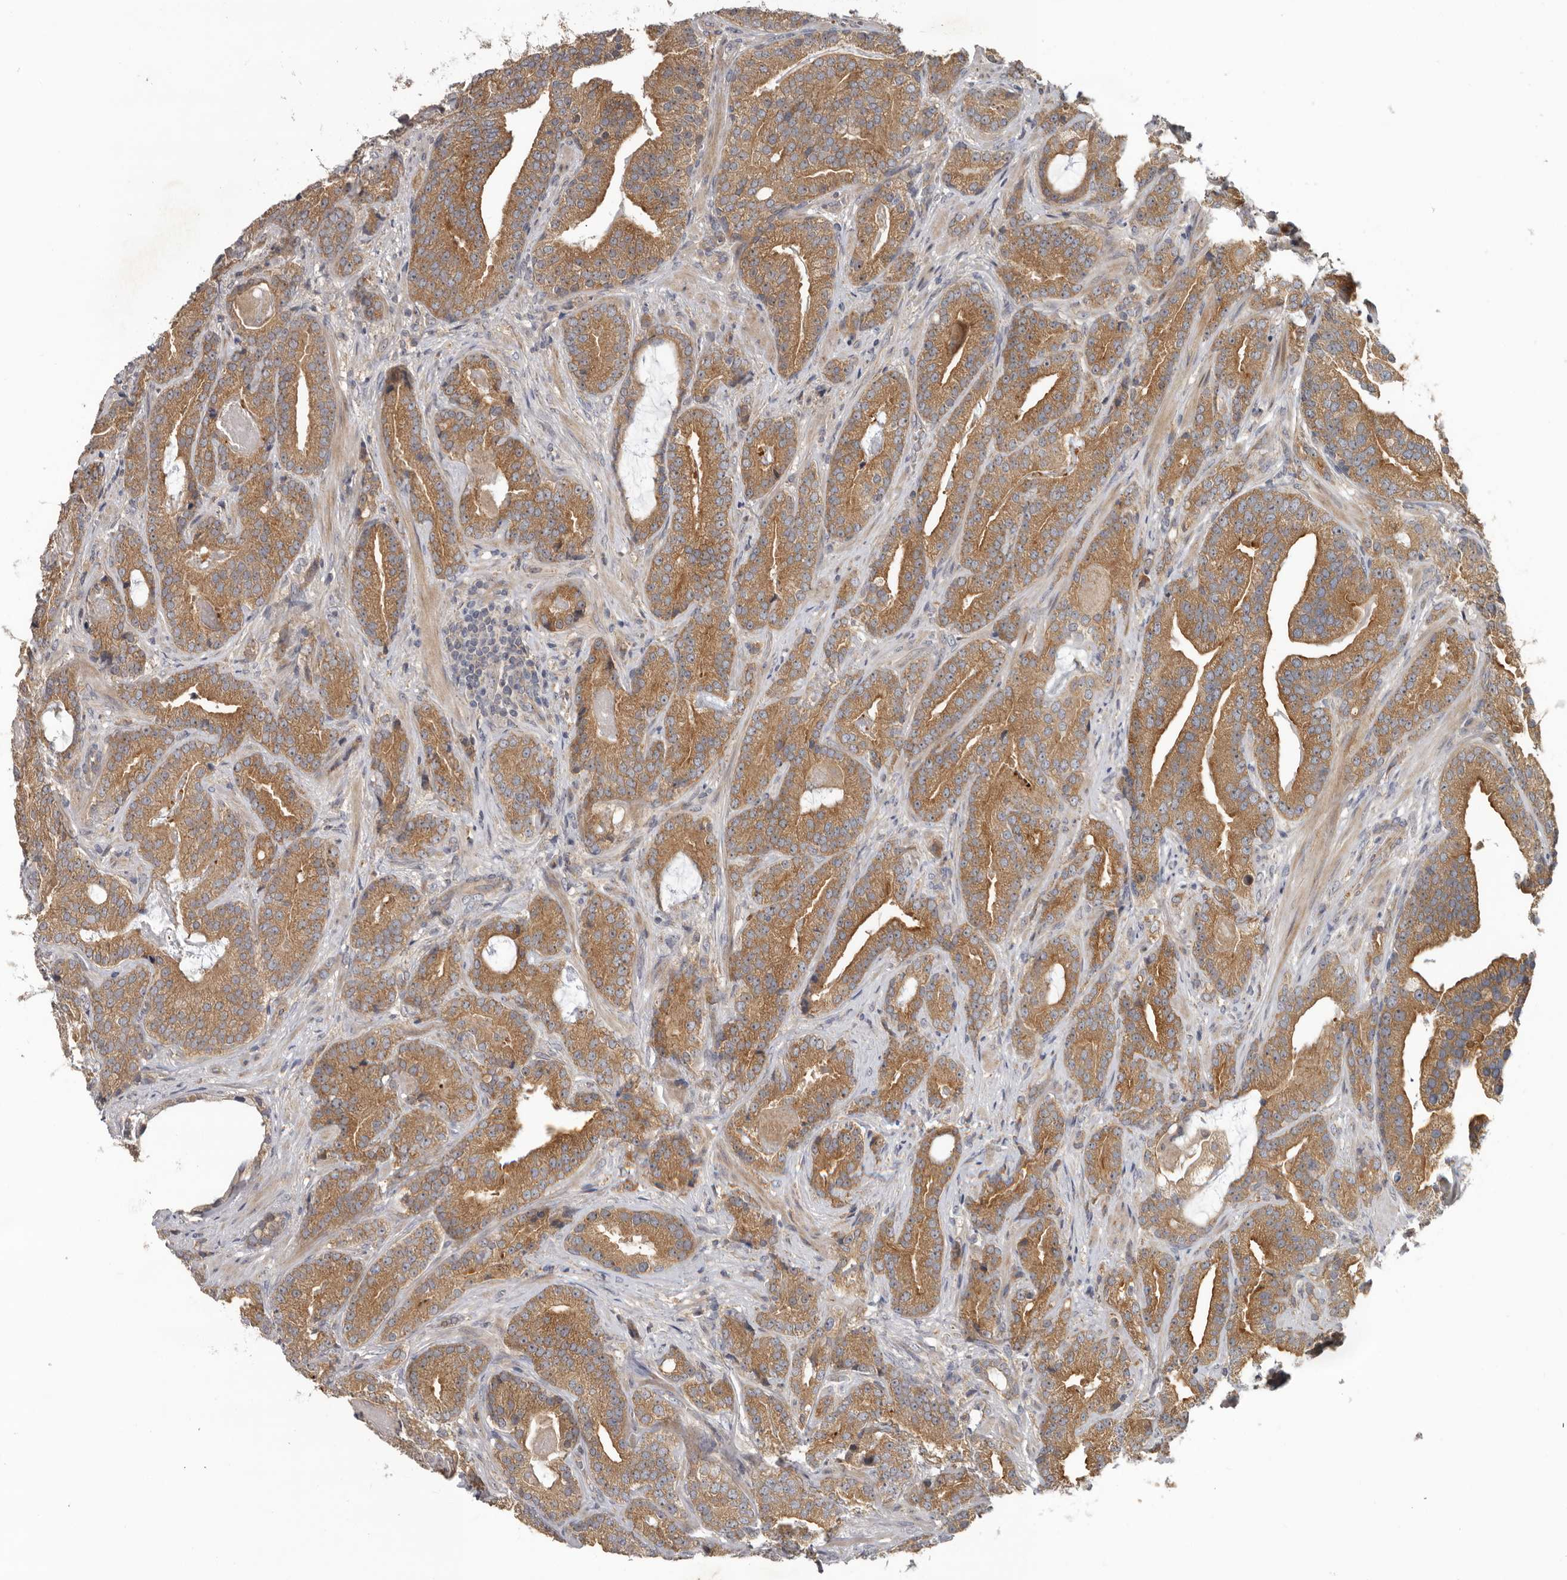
{"staining": {"intensity": "moderate", "quantity": ">75%", "location": "cytoplasmic/membranous"}, "tissue": "prostate cancer", "cell_type": "Tumor cells", "image_type": "cancer", "snomed": [{"axis": "morphology", "description": "Adenocarcinoma, Low grade"}, {"axis": "topography", "description": "Prostate"}], "caption": "A brown stain labels moderate cytoplasmic/membranous expression of a protein in human low-grade adenocarcinoma (prostate) tumor cells.", "gene": "HINT3", "patient": {"sex": "male", "age": 67}}